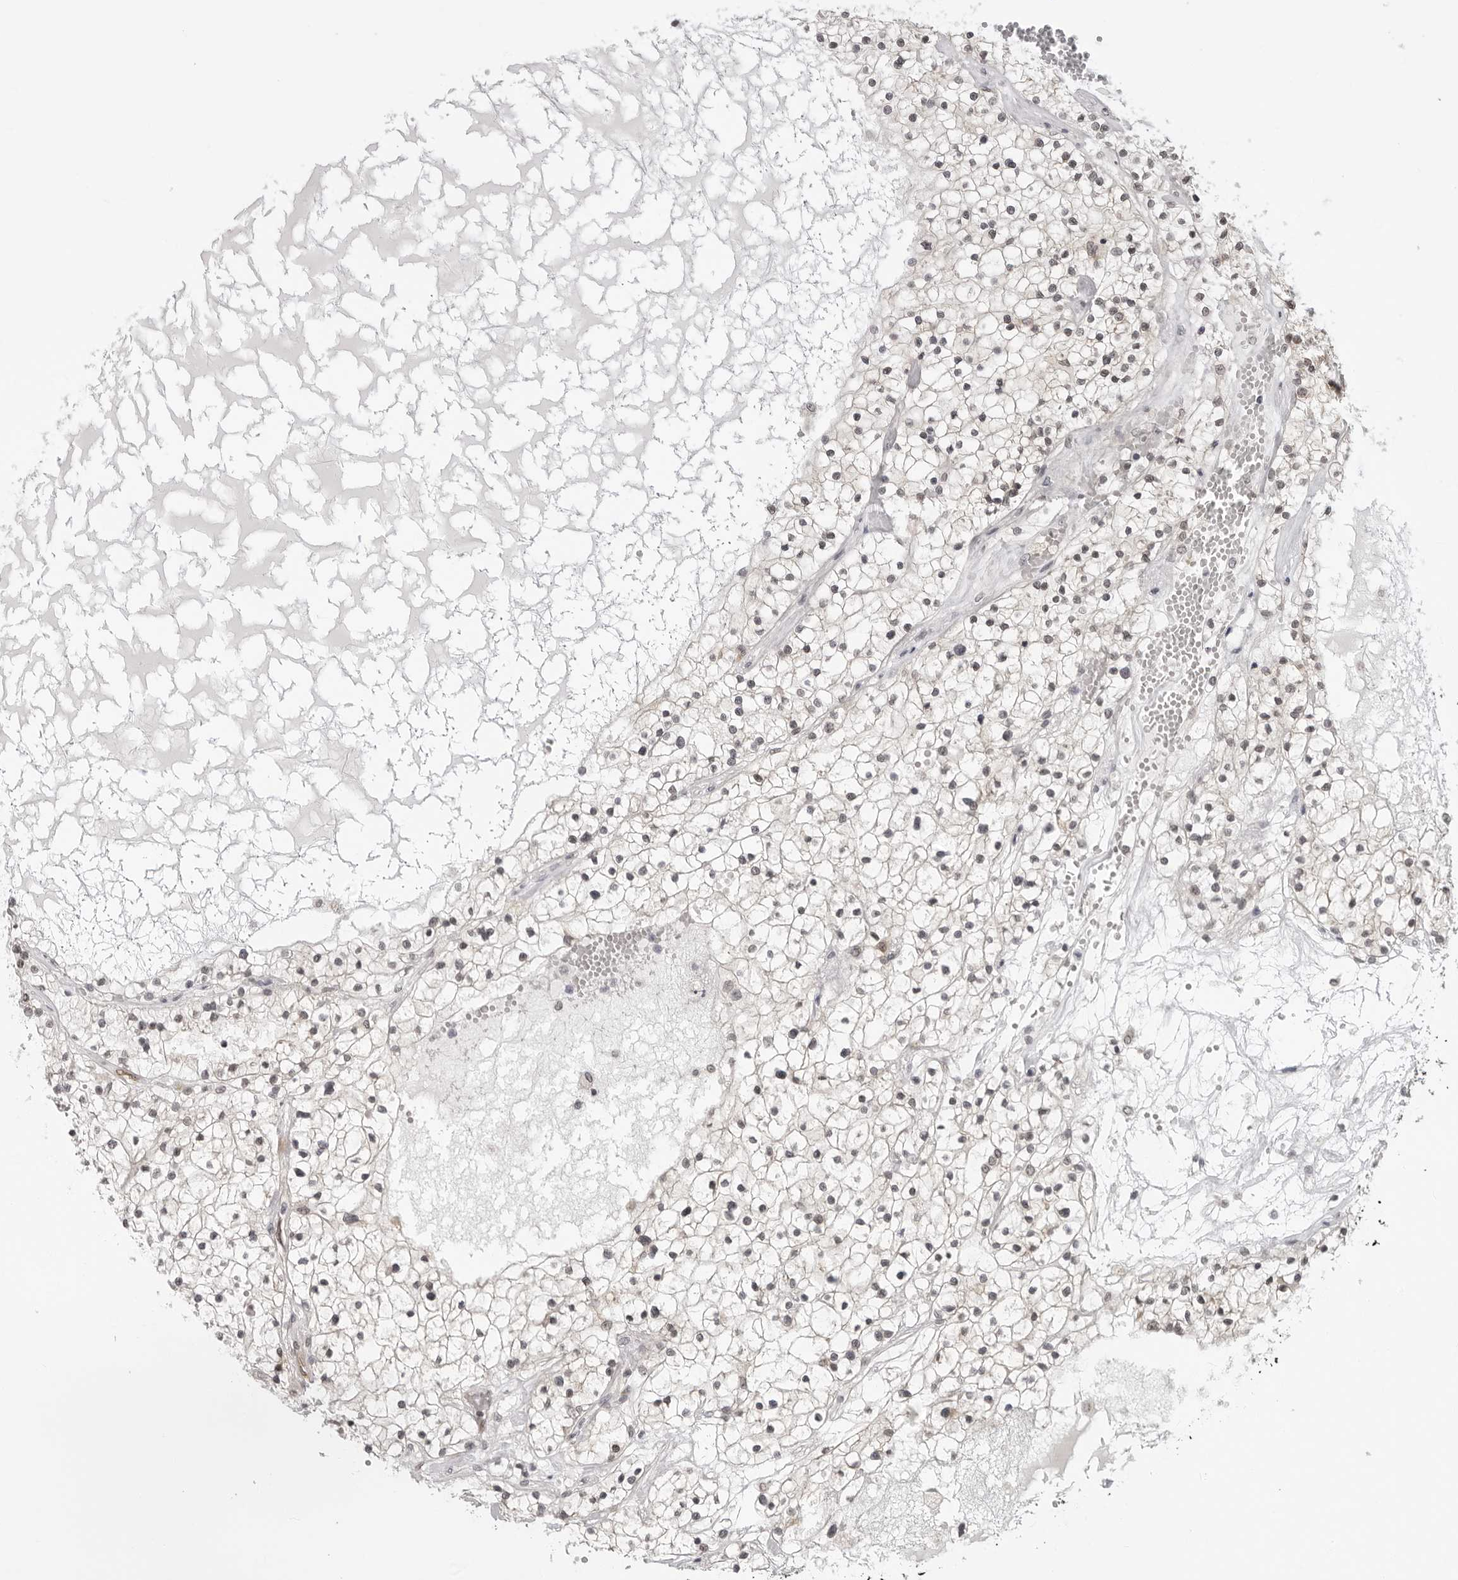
{"staining": {"intensity": "negative", "quantity": "none", "location": "none"}, "tissue": "renal cancer", "cell_type": "Tumor cells", "image_type": "cancer", "snomed": [{"axis": "morphology", "description": "Normal tissue, NOS"}, {"axis": "morphology", "description": "Adenocarcinoma, NOS"}, {"axis": "topography", "description": "Kidney"}], "caption": "A high-resolution micrograph shows IHC staining of renal cancer, which exhibits no significant expression in tumor cells. (DAB immunohistochemistry (IHC) visualized using brightfield microscopy, high magnification).", "gene": "CASP7", "patient": {"sex": "male", "age": 68}}